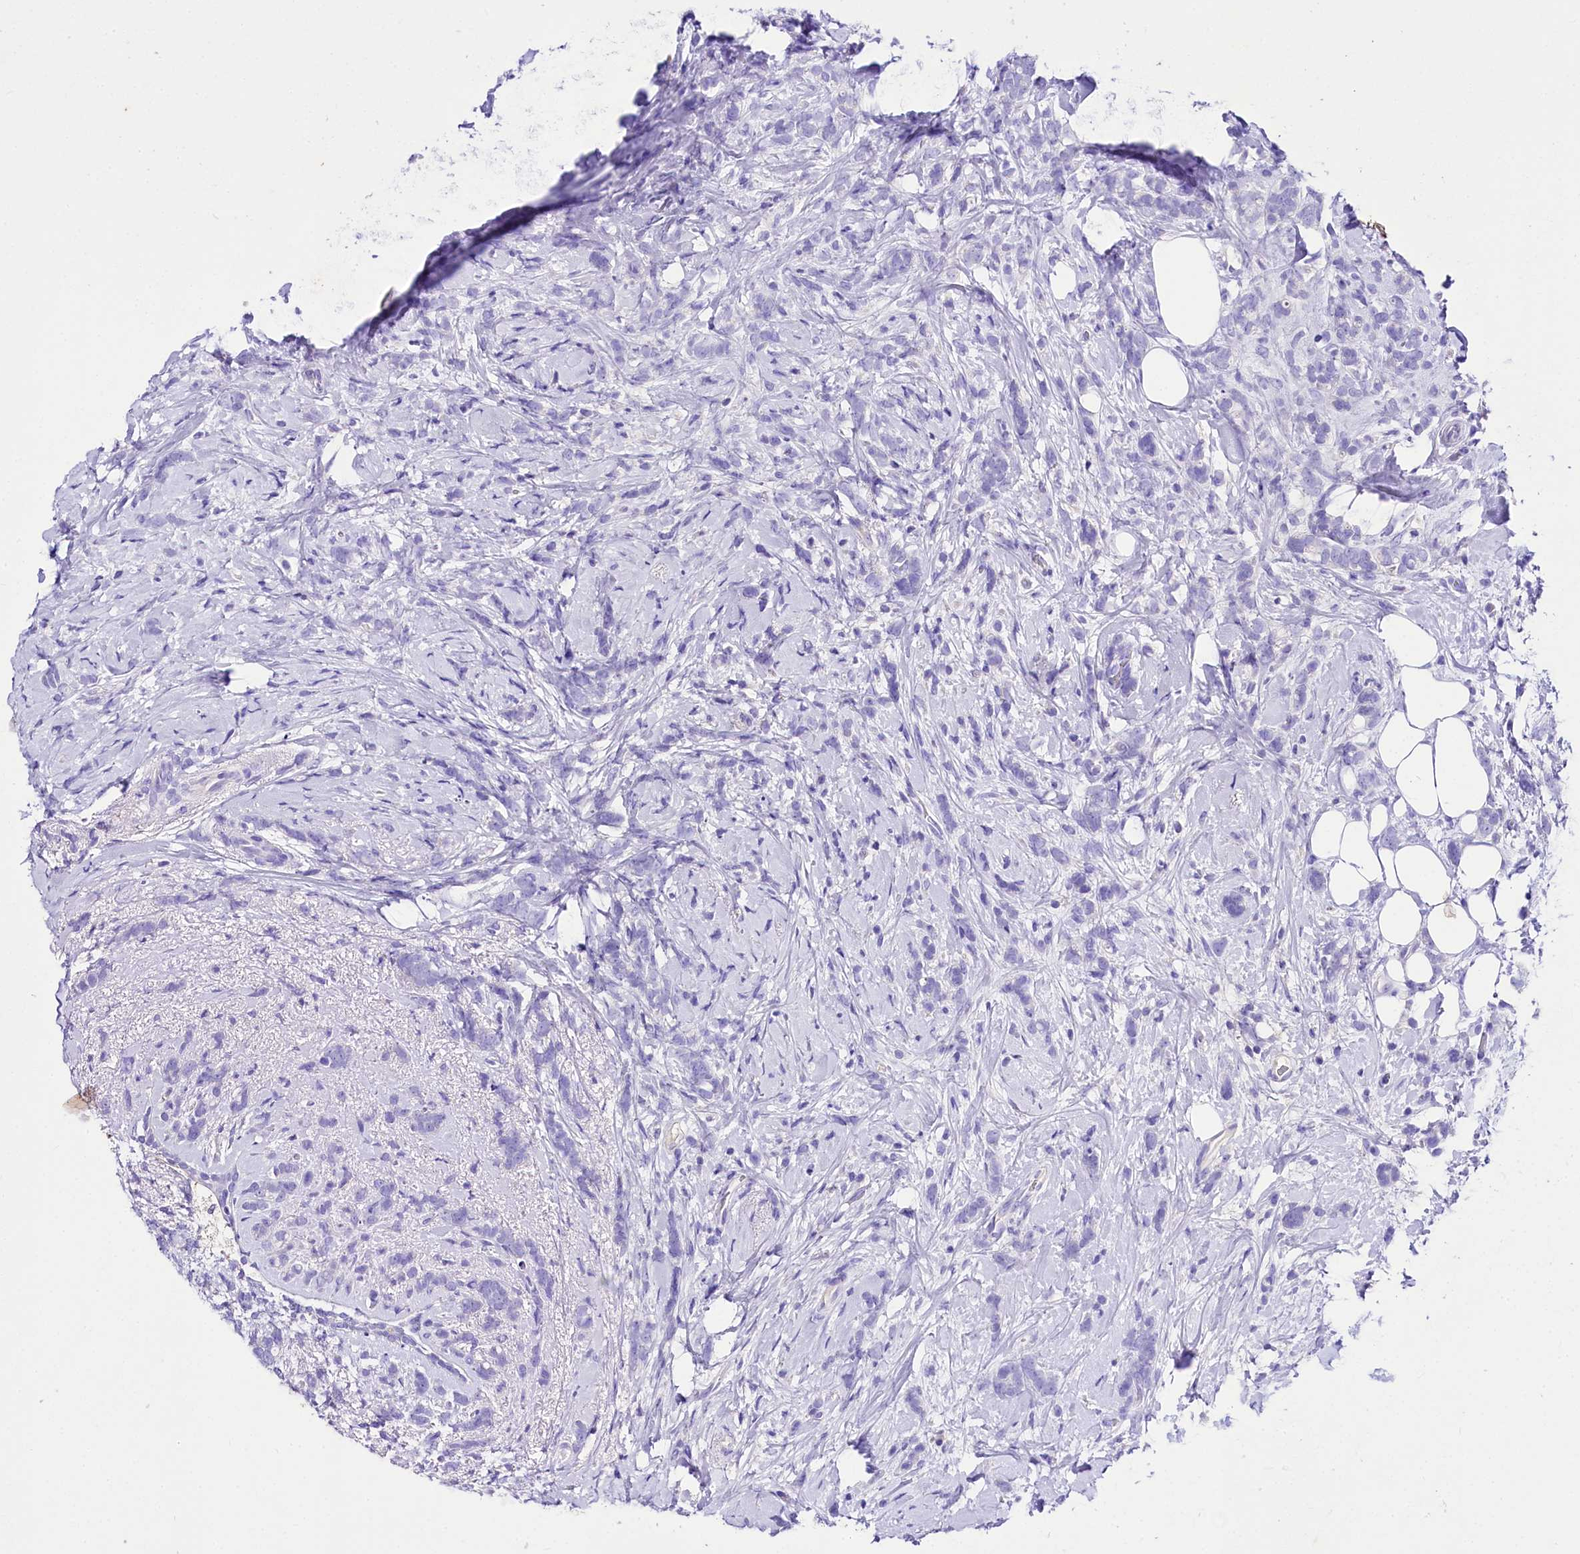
{"staining": {"intensity": "negative", "quantity": "none", "location": "none"}, "tissue": "breast cancer", "cell_type": "Tumor cells", "image_type": "cancer", "snomed": [{"axis": "morphology", "description": "Lobular carcinoma"}, {"axis": "topography", "description": "Breast"}], "caption": "Immunohistochemical staining of human breast lobular carcinoma reveals no significant positivity in tumor cells. (Immunohistochemistry, brightfield microscopy, high magnification).", "gene": "A2ML1", "patient": {"sex": "female", "age": 58}}